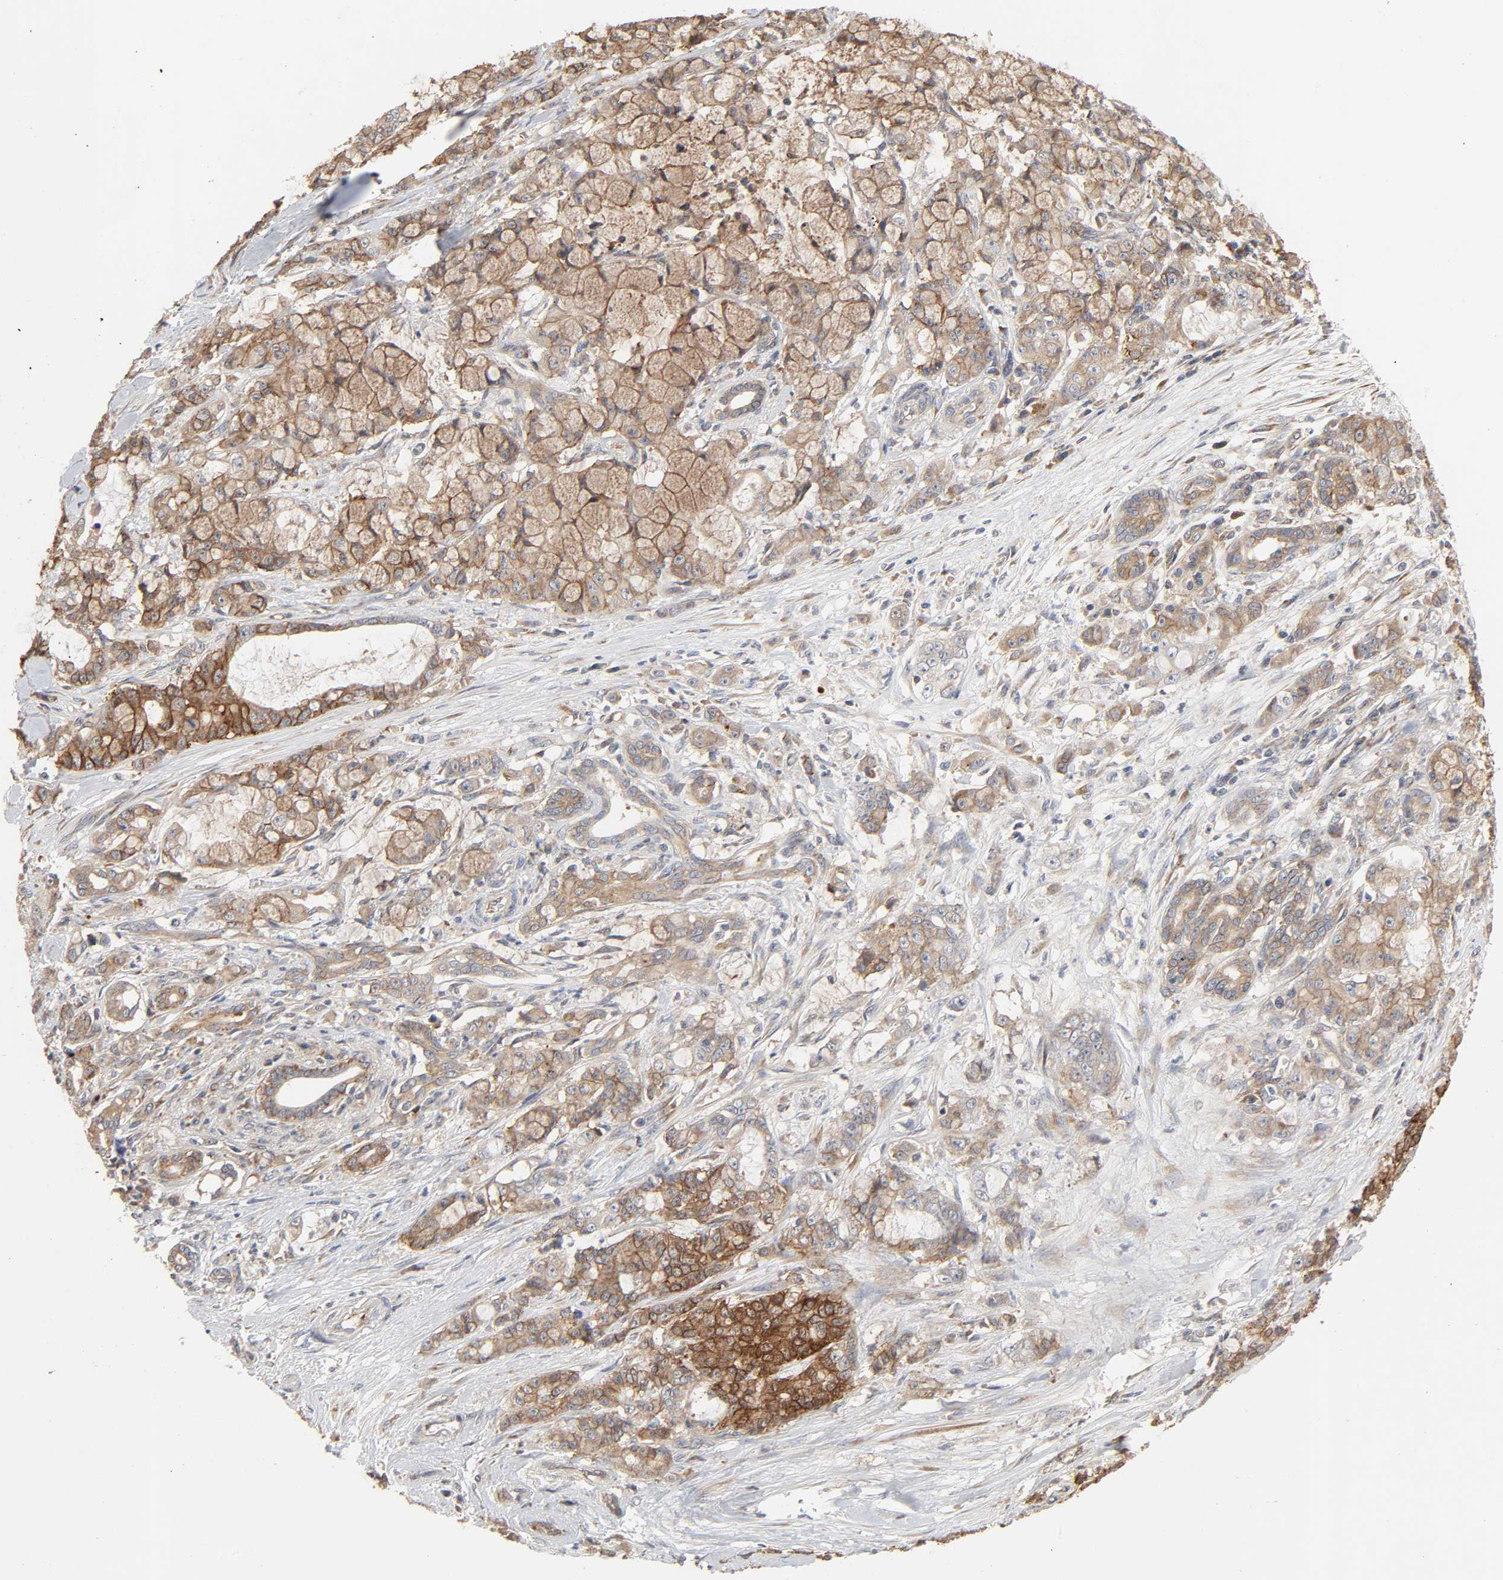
{"staining": {"intensity": "moderate", "quantity": ">75%", "location": "cytoplasmic/membranous"}, "tissue": "pancreatic cancer", "cell_type": "Tumor cells", "image_type": "cancer", "snomed": [{"axis": "morphology", "description": "Adenocarcinoma, NOS"}, {"axis": "topography", "description": "Pancreas"}], "caption": "Tumor cells show medium levels of moderate cytoplasmic/membranous positivity in approximately >75% of cells in adenocarcinoma (pancreatic).", "gene": "NDRG2", "patient": {"sex": "female", "age": 73}}